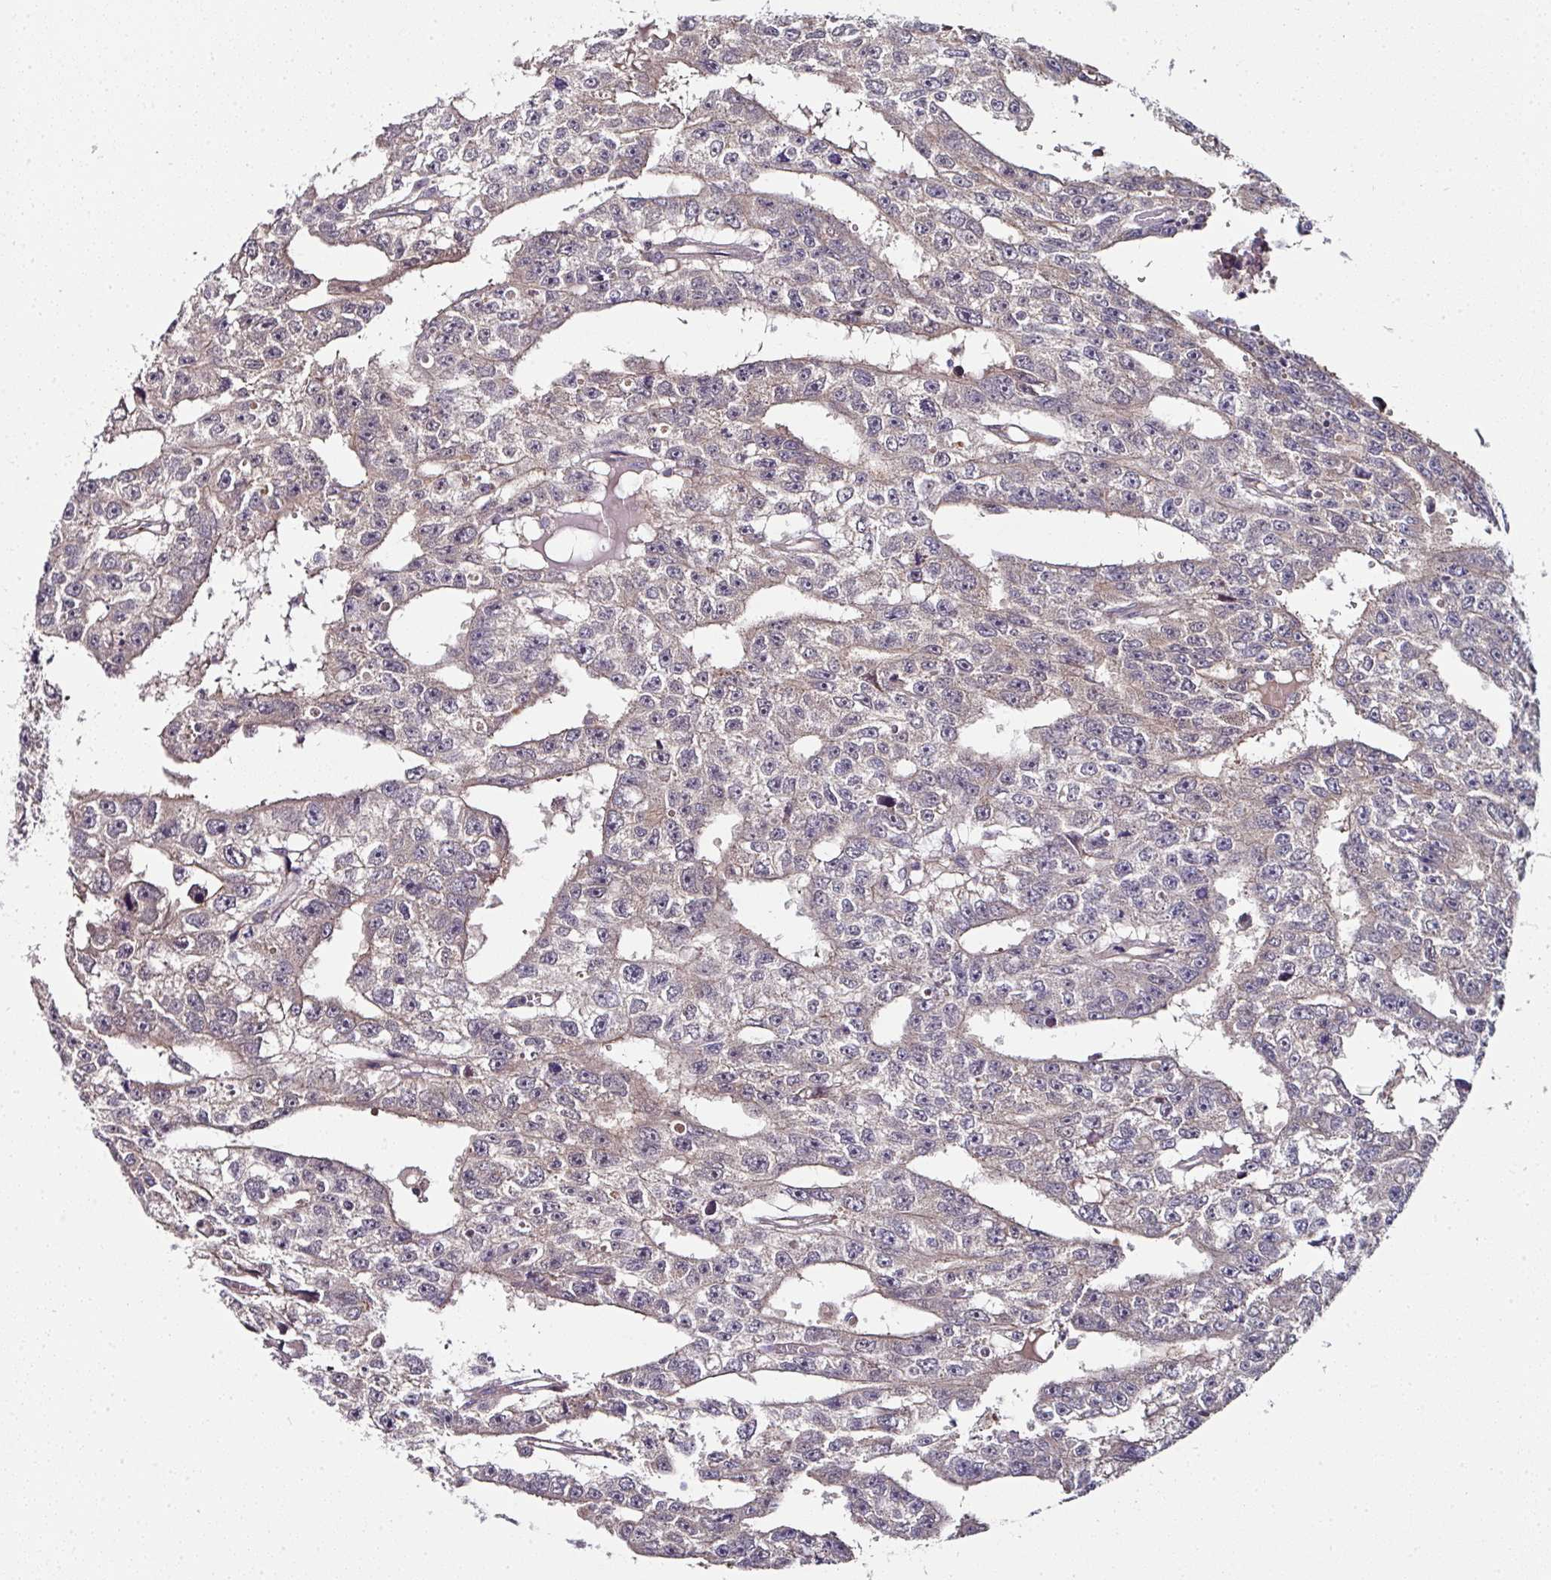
{"staining": {"intensity": "weak", "quantity": "<25%", "location": "cytoplasmic/membranous"}, "tissue": "testis cancer", "cell_type": "Tumor cells", "image_type": "cancer", "snomed": [{"axis": "morphology", "description": "Carcinoma, Embryonal, NOS"}, {"axis": "topography", "description": "Testis"}], "caption": "DAB (3,3'-diaminobenzidine) immunohistochemical staining of human testis embryonal carcinoma shows no significant positivity in tumor cells.", "gene": "CTDSP2", "patient": {"sex": "male", "age": 20}}